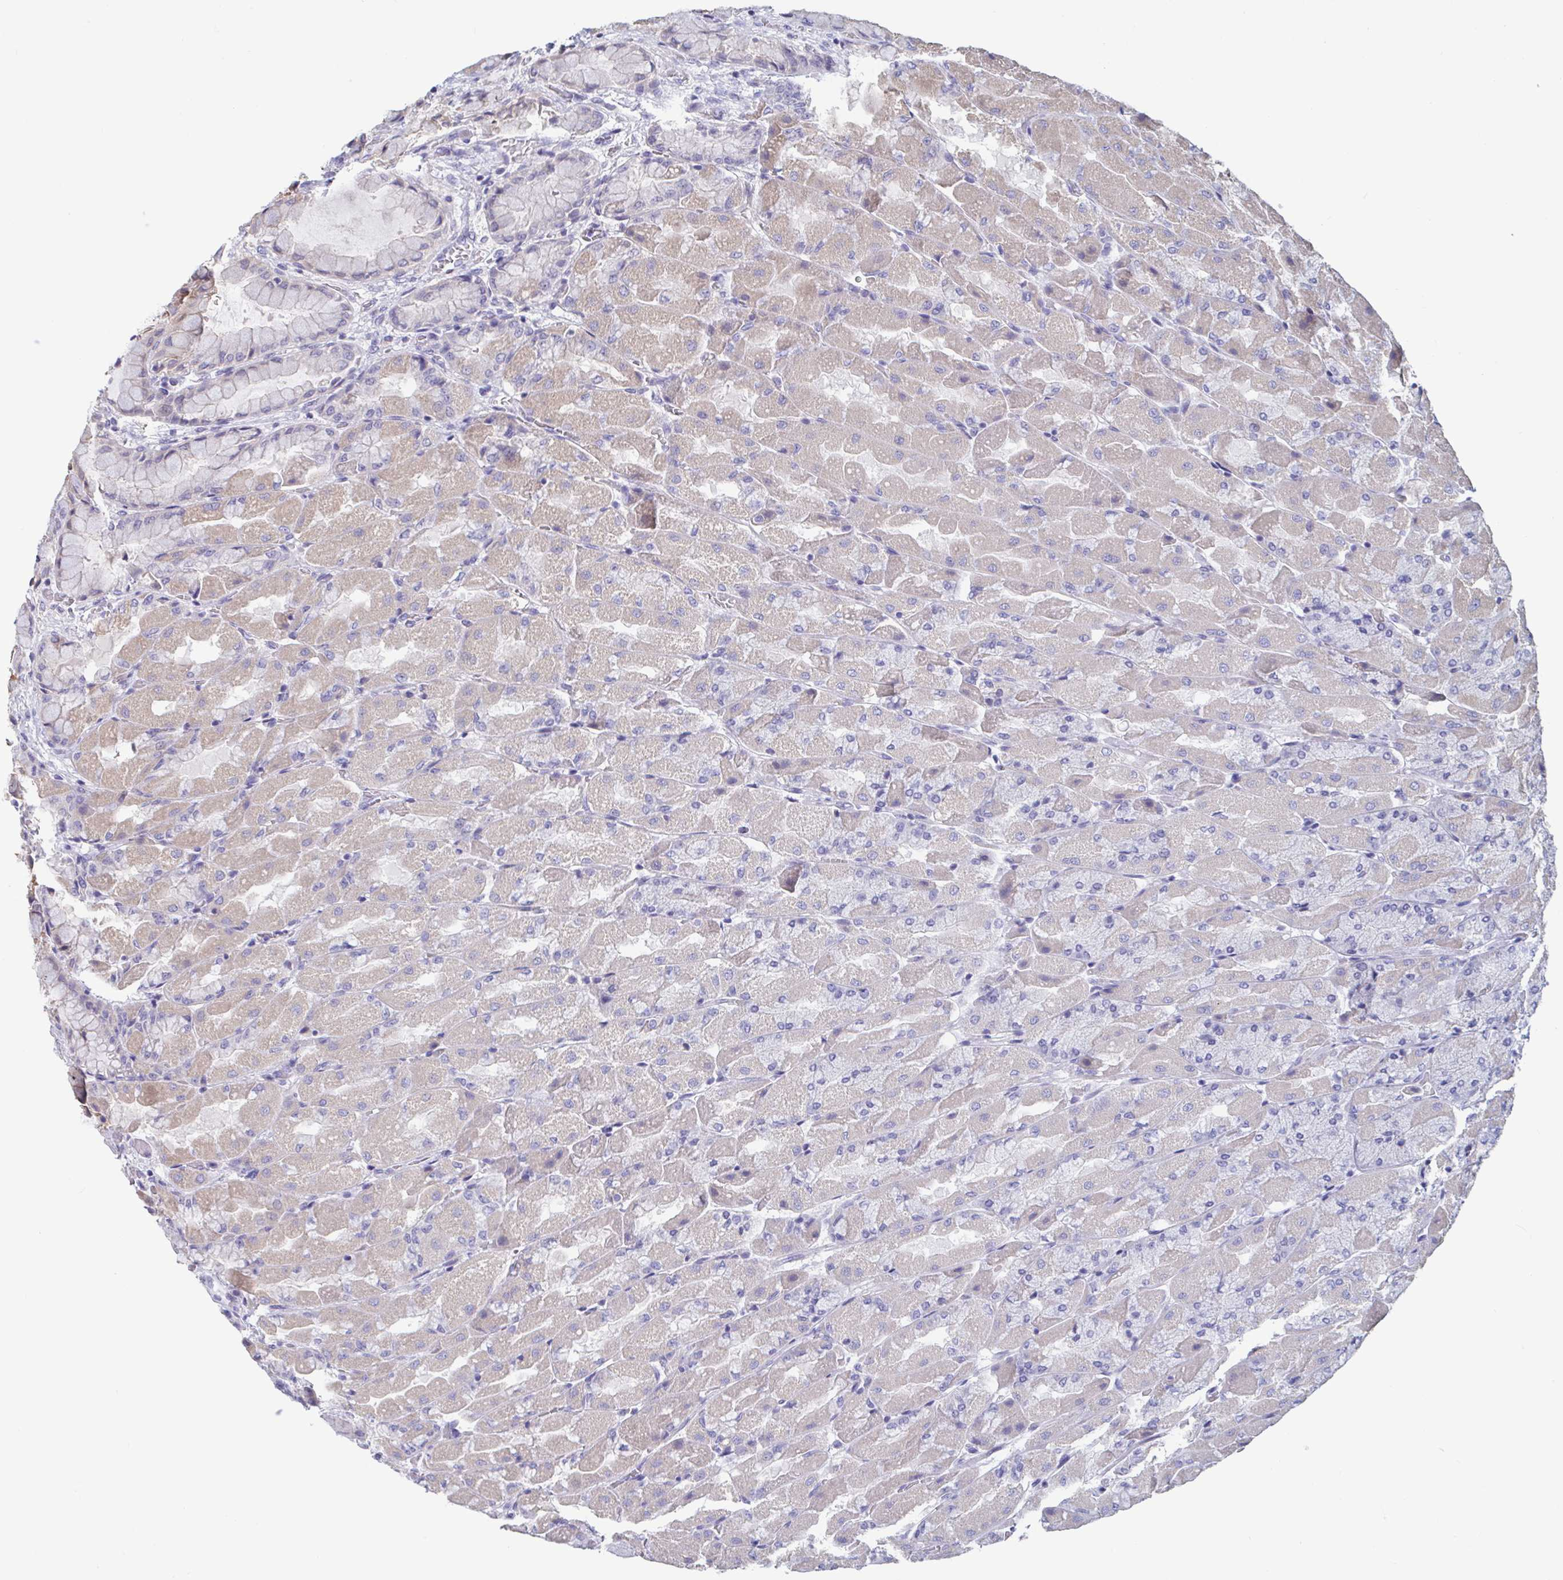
{"staining": {"intensity": "negative", "quantity": "none", "location": "none"}, "tissue": "stomach", "cell_type": "Glandular cells", "image_type": "normal", "snomed": [{"axis": "morphology", "description": "Normal tissue, NOS"}, {"axis": "topography", "description": "Stomach"}], "caption": "This micrograph is of normal stomach stained with immunohistochemistry (IHC) to label a protein in brown with the nuclei are counter-stained blue. There is no positivity in glandular cells.", "gene": "UNKL", "patient": {"sex": "female", "age": 61}}